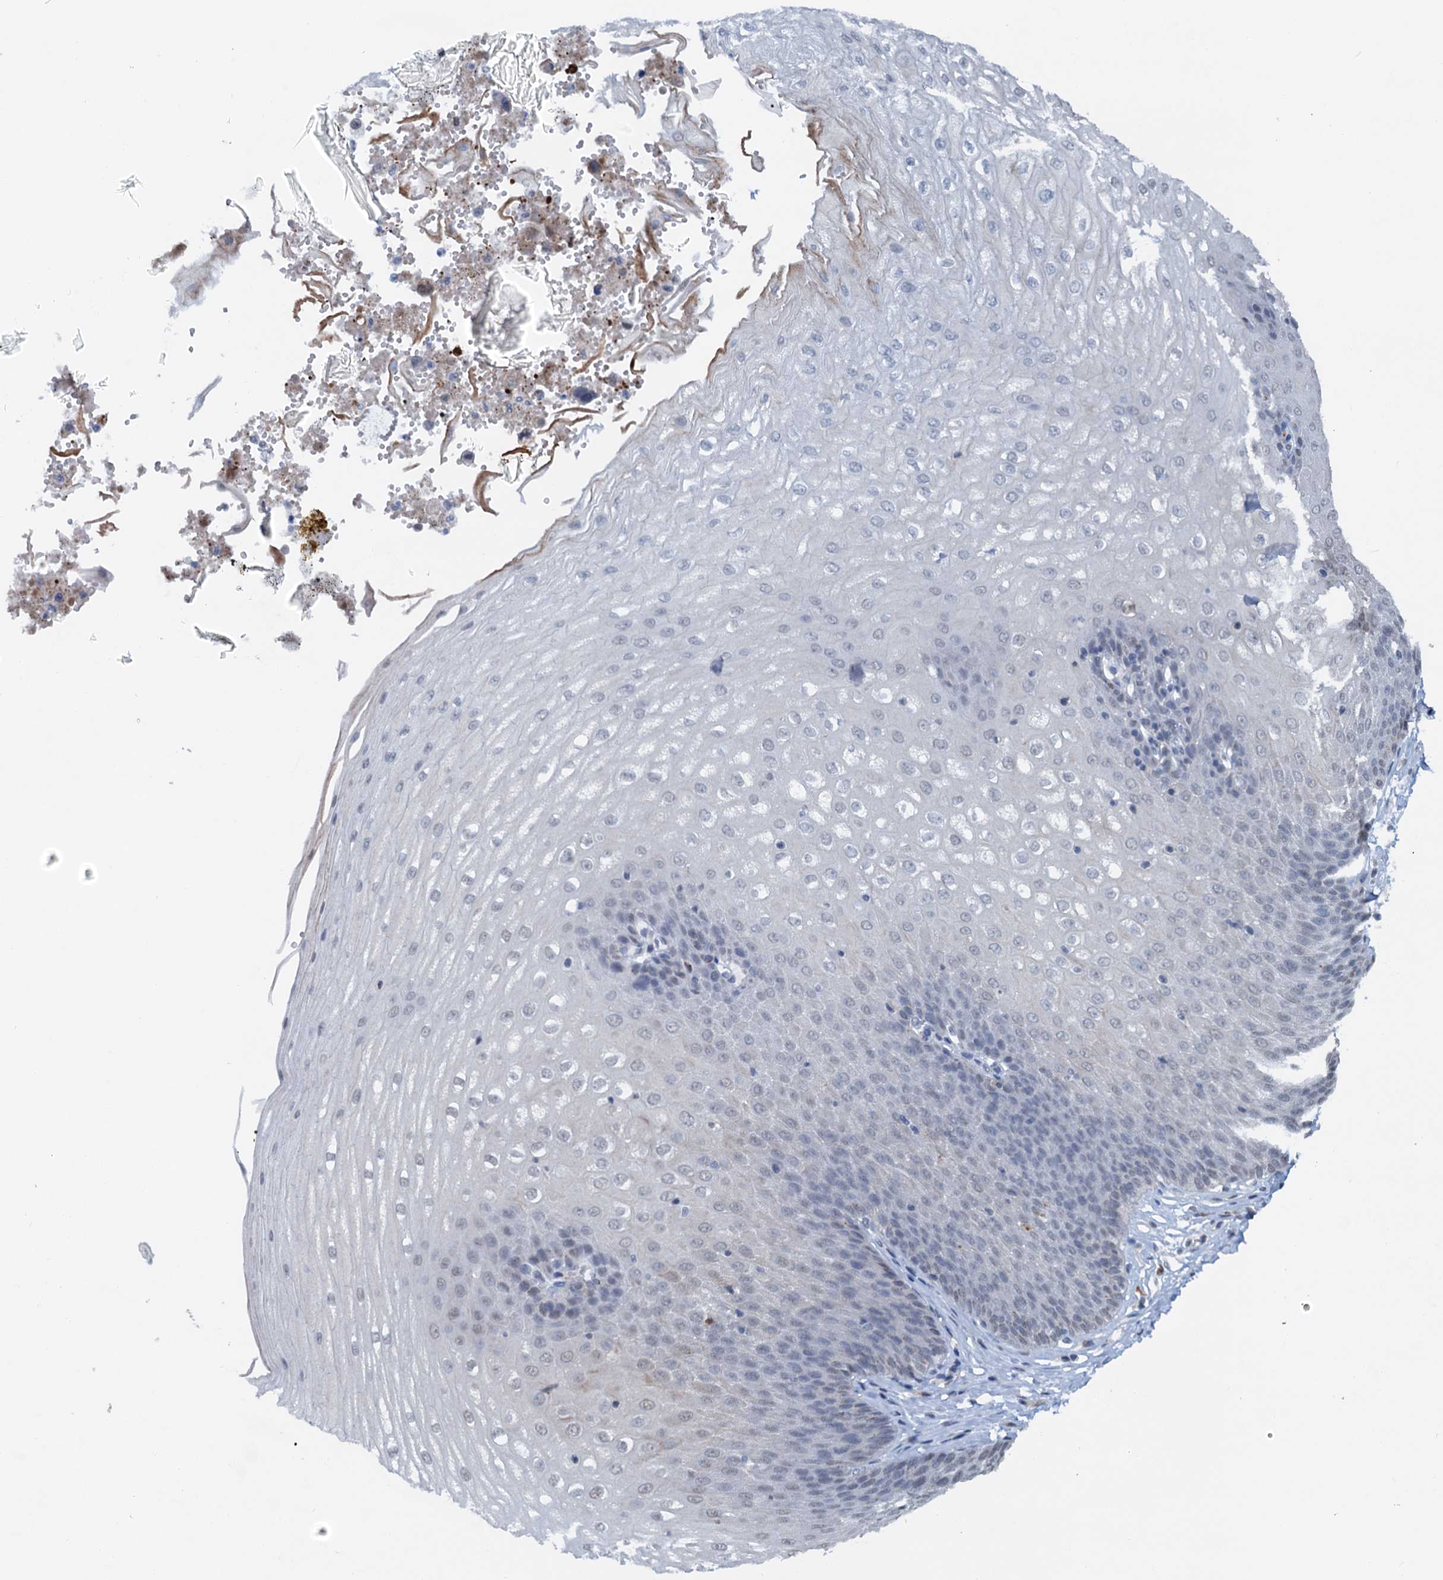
{"staining": {"intensity": "weak", "quantity": "<25%", "location": "cytoplasmic/membranous"}, "tissue": "esophagus", "cell_type": "Squamous epithelial cells", "image_type": "normal", "snomed": [{"axis": "morphology", "description": "Normal tissue, NOS"}, {"axis": "topography", "description": "Esophagus"}], "caption": "This image is of unremarkable esophagus stained with immunohistochemistry to label a protein in brown with the nuclei are counter-stained blue. There is no positivity in squamous epithelial cells.", "gene": "SHLD1", "patient": {"sex": "male", "age": 60}}